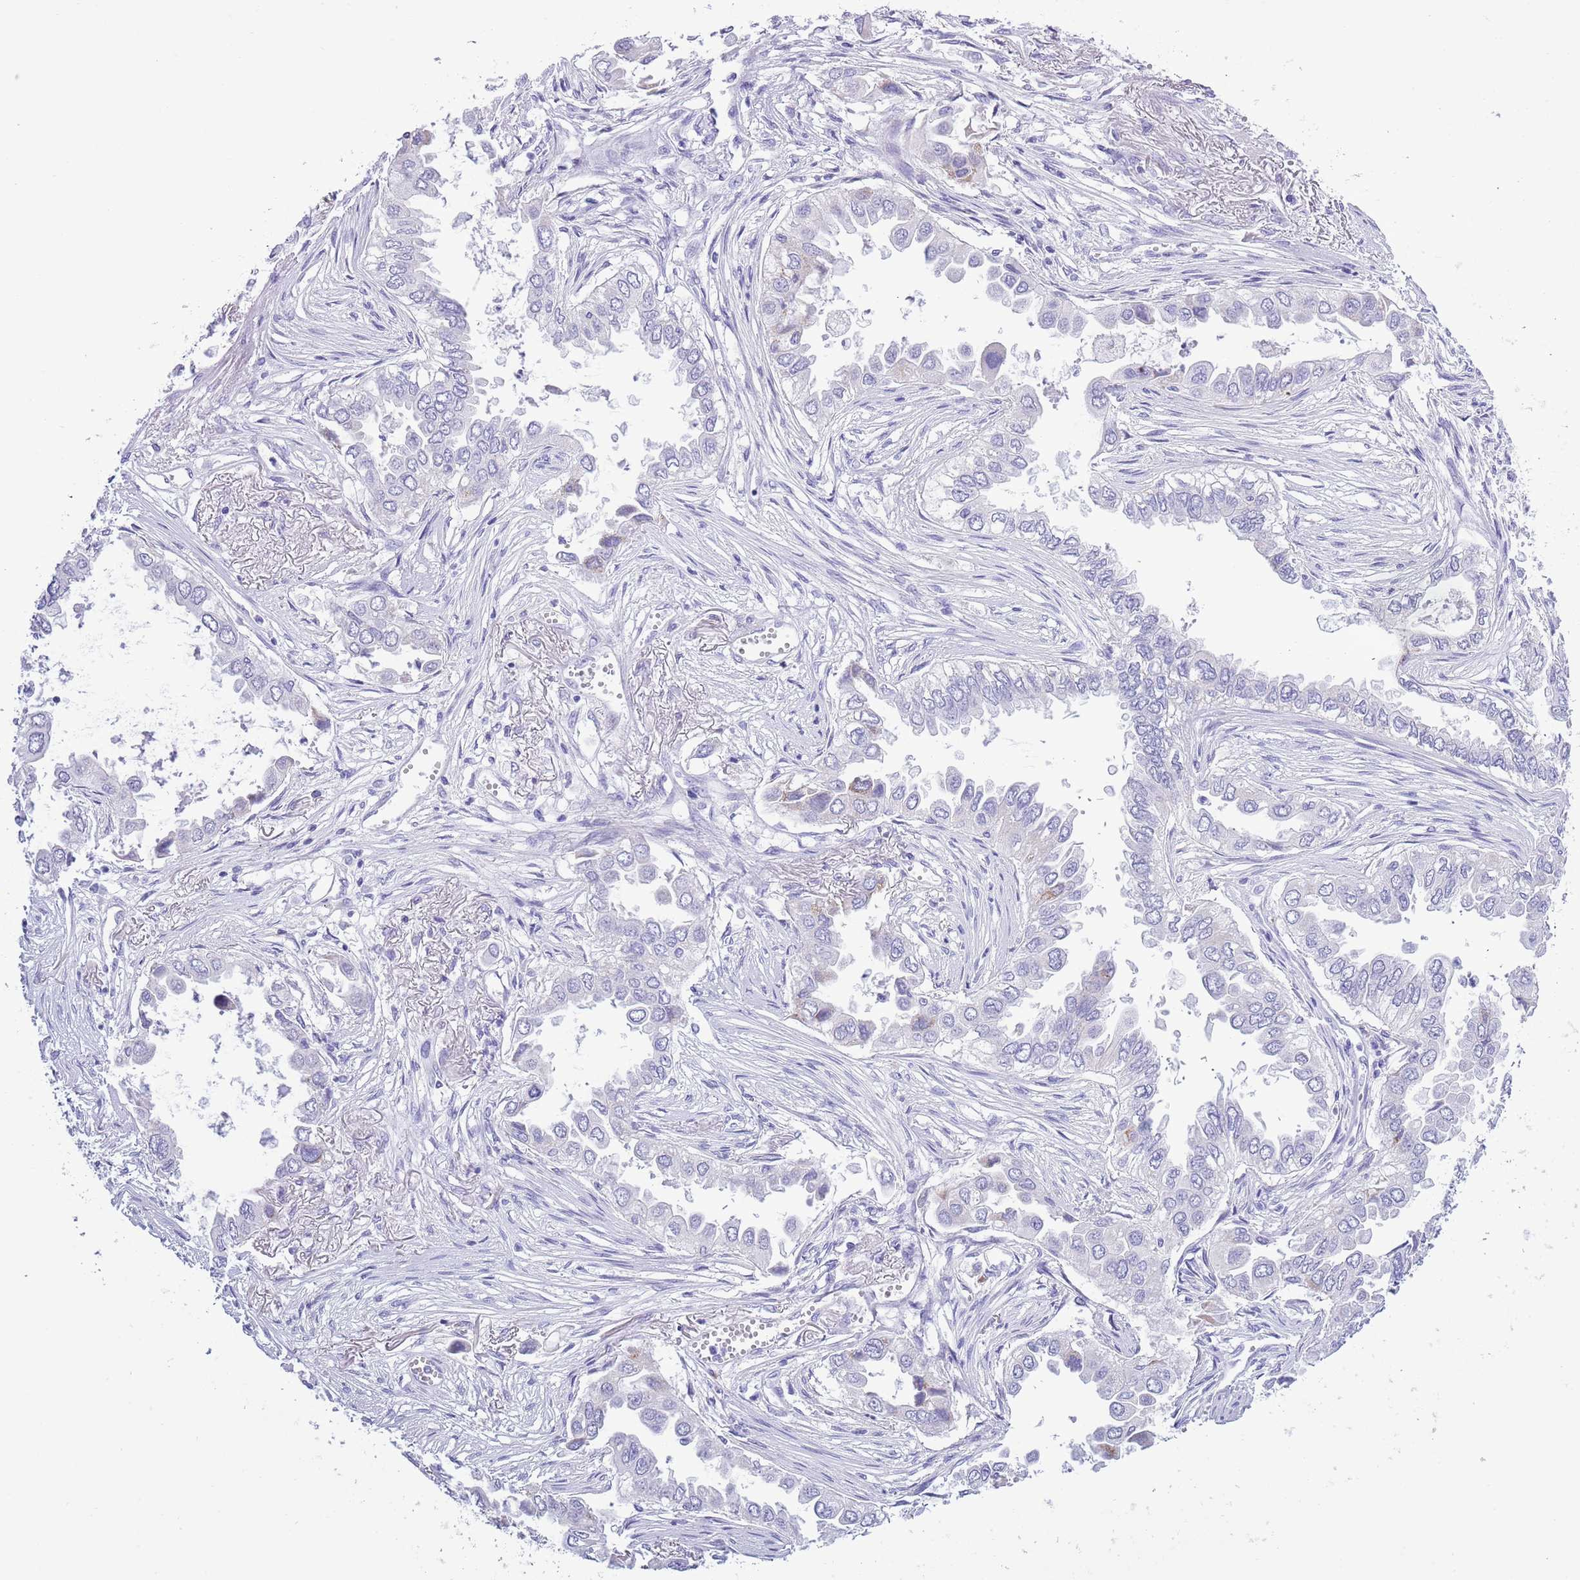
{"staining": {"intensity": "negative", "quantity": "none", "location": "none"}, "tissue": "lung cancer", "cell_type": "Tumor cells", "image_type": "cancer", "snomed": [{"axis": "morphology", "description": "Adenocarcinoma, NOS"}, {"axis": "topography", "description": "Lung"}], "caption": "Lung cancer (adenocarcinoma) was stained to show a protein in brown. There is no significant expression in tumor cells. (Stains: DAB (3,3'-diaminobenzidine) immunohistochemistry (IHC) with hematoxylin counter stain, Microscopy: brightfield microscopy at high magnification).", "gene": "MOCOS", "patient": {"sex": "female", "age": 76}}